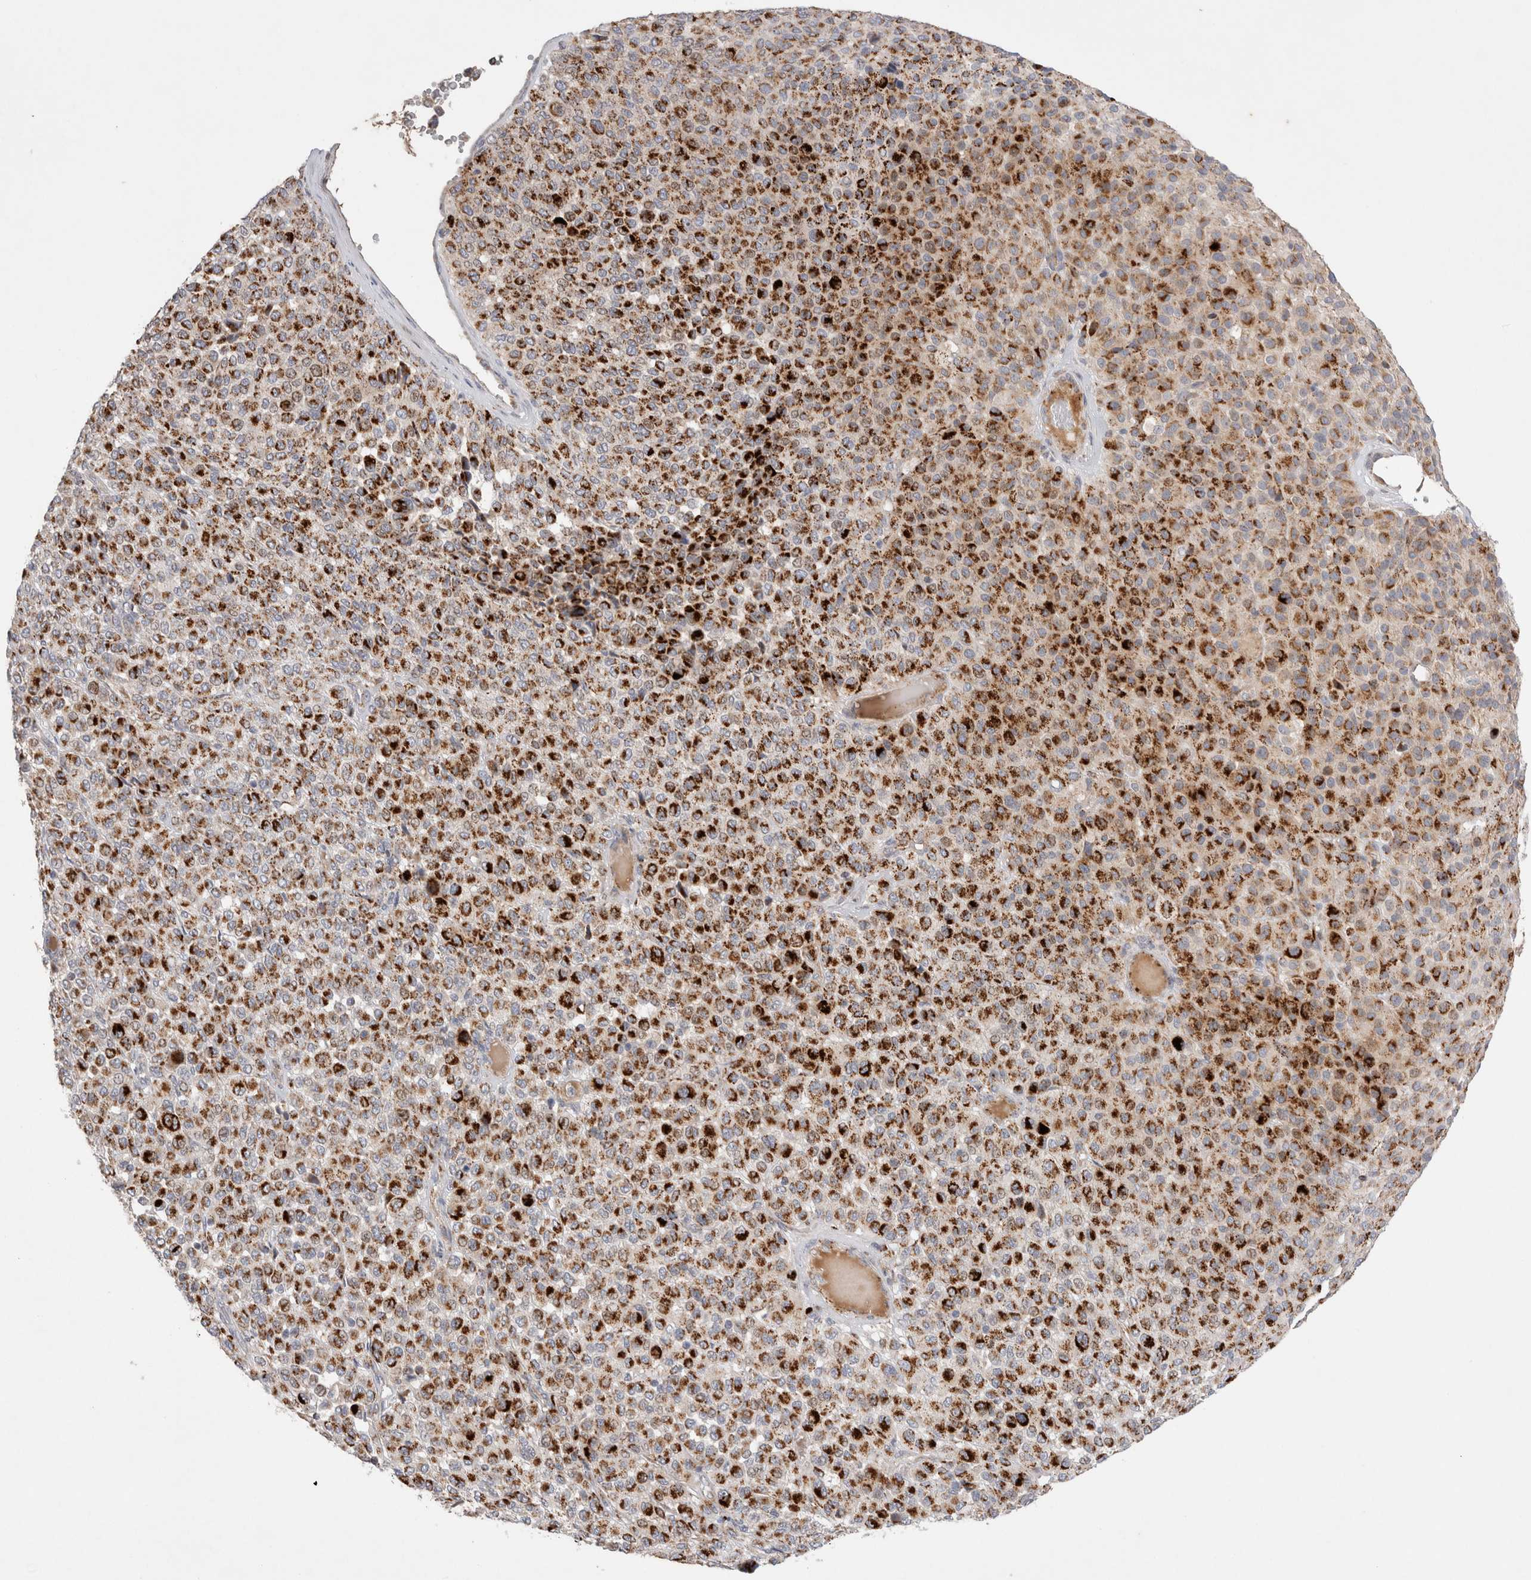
{"staining": {"intensity": "strong", "quantity": ">75%", "location": "cytoplasmic/membranous"}, "tissue": "melanoma", "cell_type": "Tumor cells", "image_type": "cancer", "snomed": [{"axis": "morphology", "description": "Malignant melanoma, Metastatic site"}, {"axis": "topography", "description": "Pancreas"}], "caption": "DAB immunohistochemical staining of melanoma shows strong cytoplasmic/membranous protein positivity in approximately >75% of tumor cells.", "gene": "CHADL", "patient": {"sex": "female", "age": 30}}